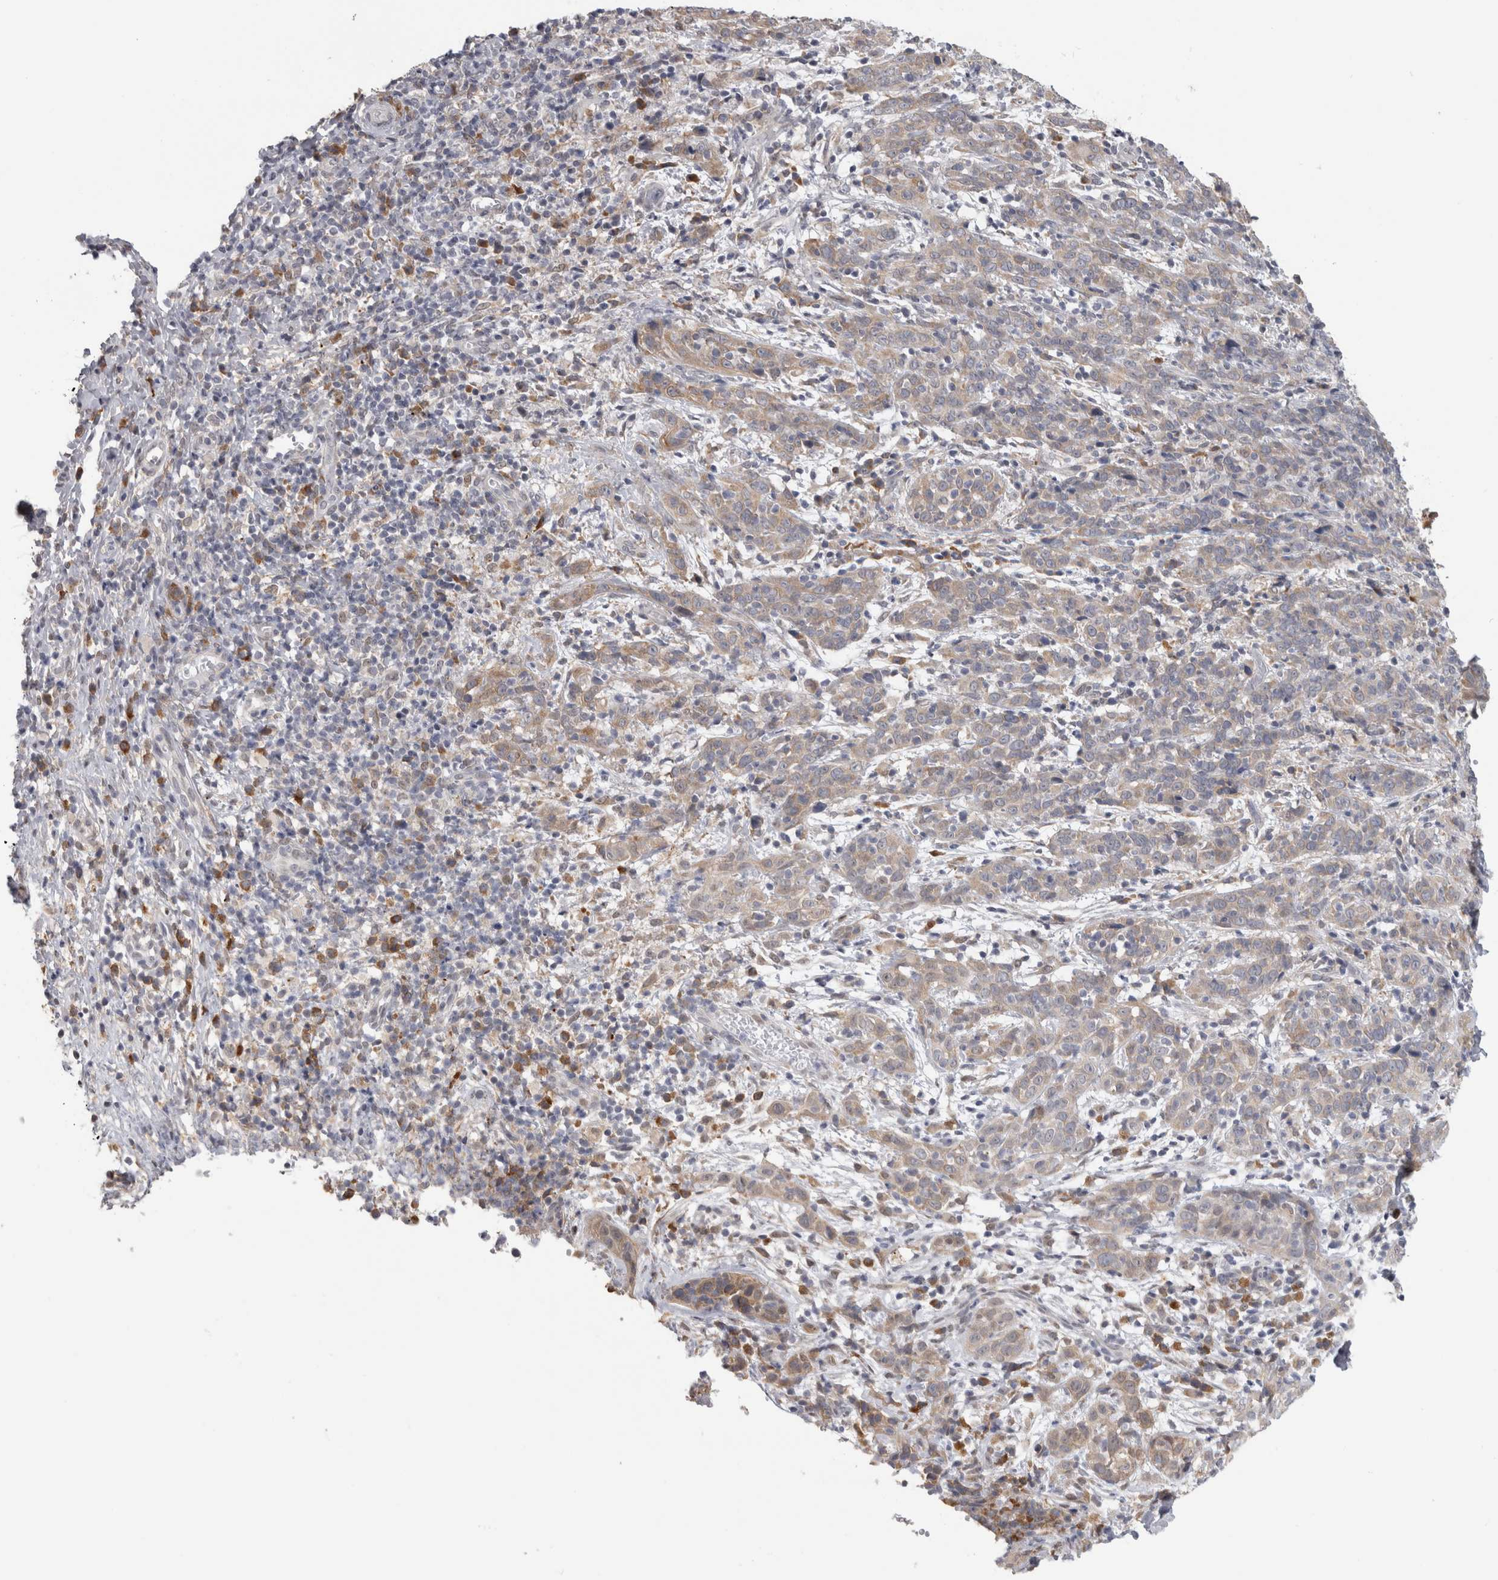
{"staining": {"intensity": "weak", "quantity": ">75%", "location": "cytoplasmic/membranous"}, "tissue": "cervical cancer", "cell_type": "Tumor cells", "image_type": "cancer", "snomed": [{"axis": "morphology", "description": "Squamous cell carcinoma, NOS"}, {"axis": "topography", "description": "Cervix"}], "caption": "Immunohistochemistry histopathology image of neoplastic tissue: human cervical cancer stained using immunohistochemistry (IHC) displays low levels of weak protein expression localized specifically in the cytoplasmic/membranous of tumor cells, appearing as a cytoplasmic/membranous brown color.", "gene": "TMEM242", "patient": {"sex": "female", "age": 46}}